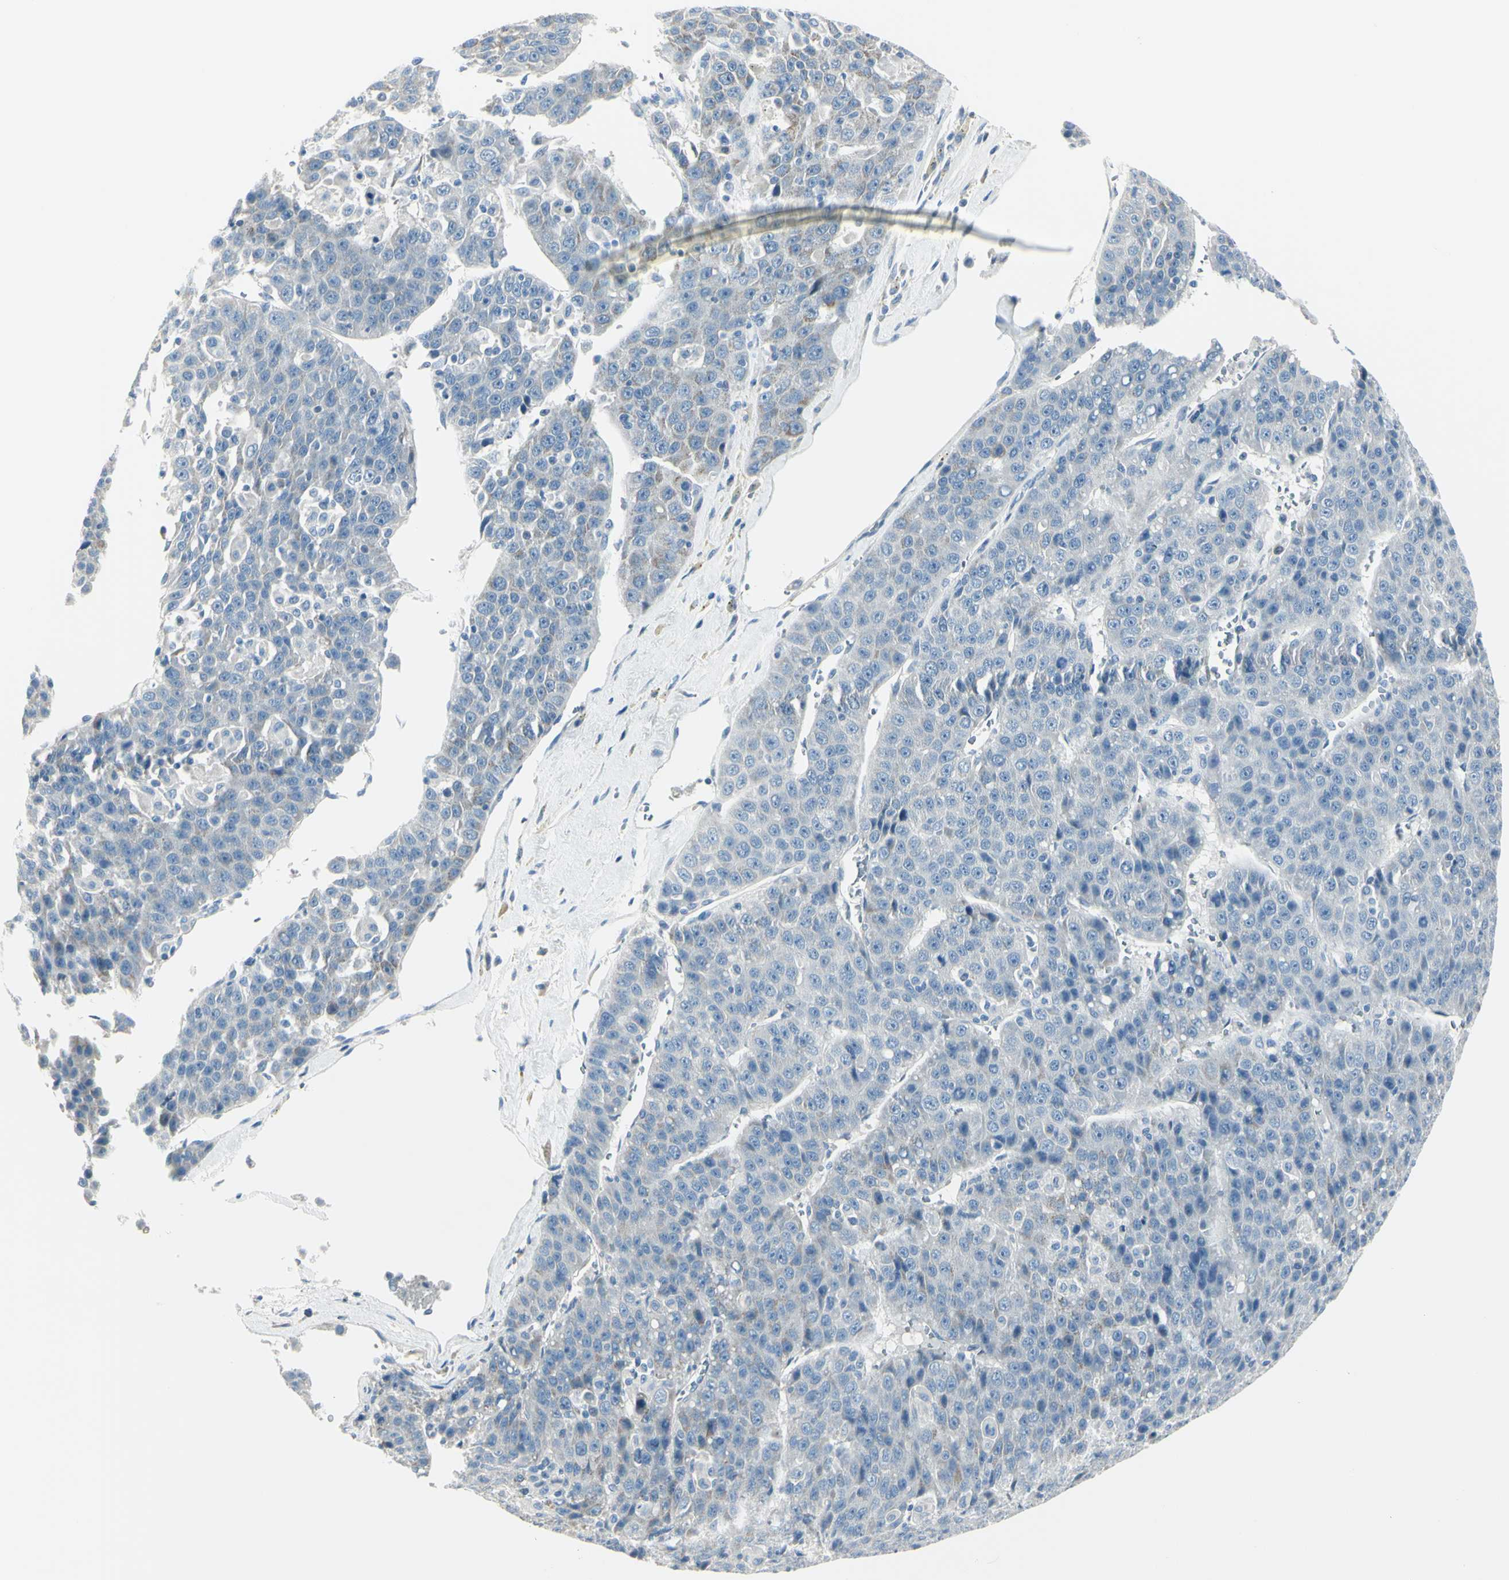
{"staining": {"intensity": "negative", "quantity": "none", "location": "none"}, "tissue": "liver cancer", "cell_type": "Tumor cells", "image_type": "cancer", "snomed": [{"axis": "morphology", "description": "Carcinoma, Hepatocellular, NOS"}, {"axis": "topography", "description": "Liver"}], "caption": "This is an immunohistochemistry (IHC) histopathology image of hepatocellular carcinoma (liver). There is no positivity in tumor cells.", "gene": "DLG4", "patient": {"sex": "female", "age": 53}}